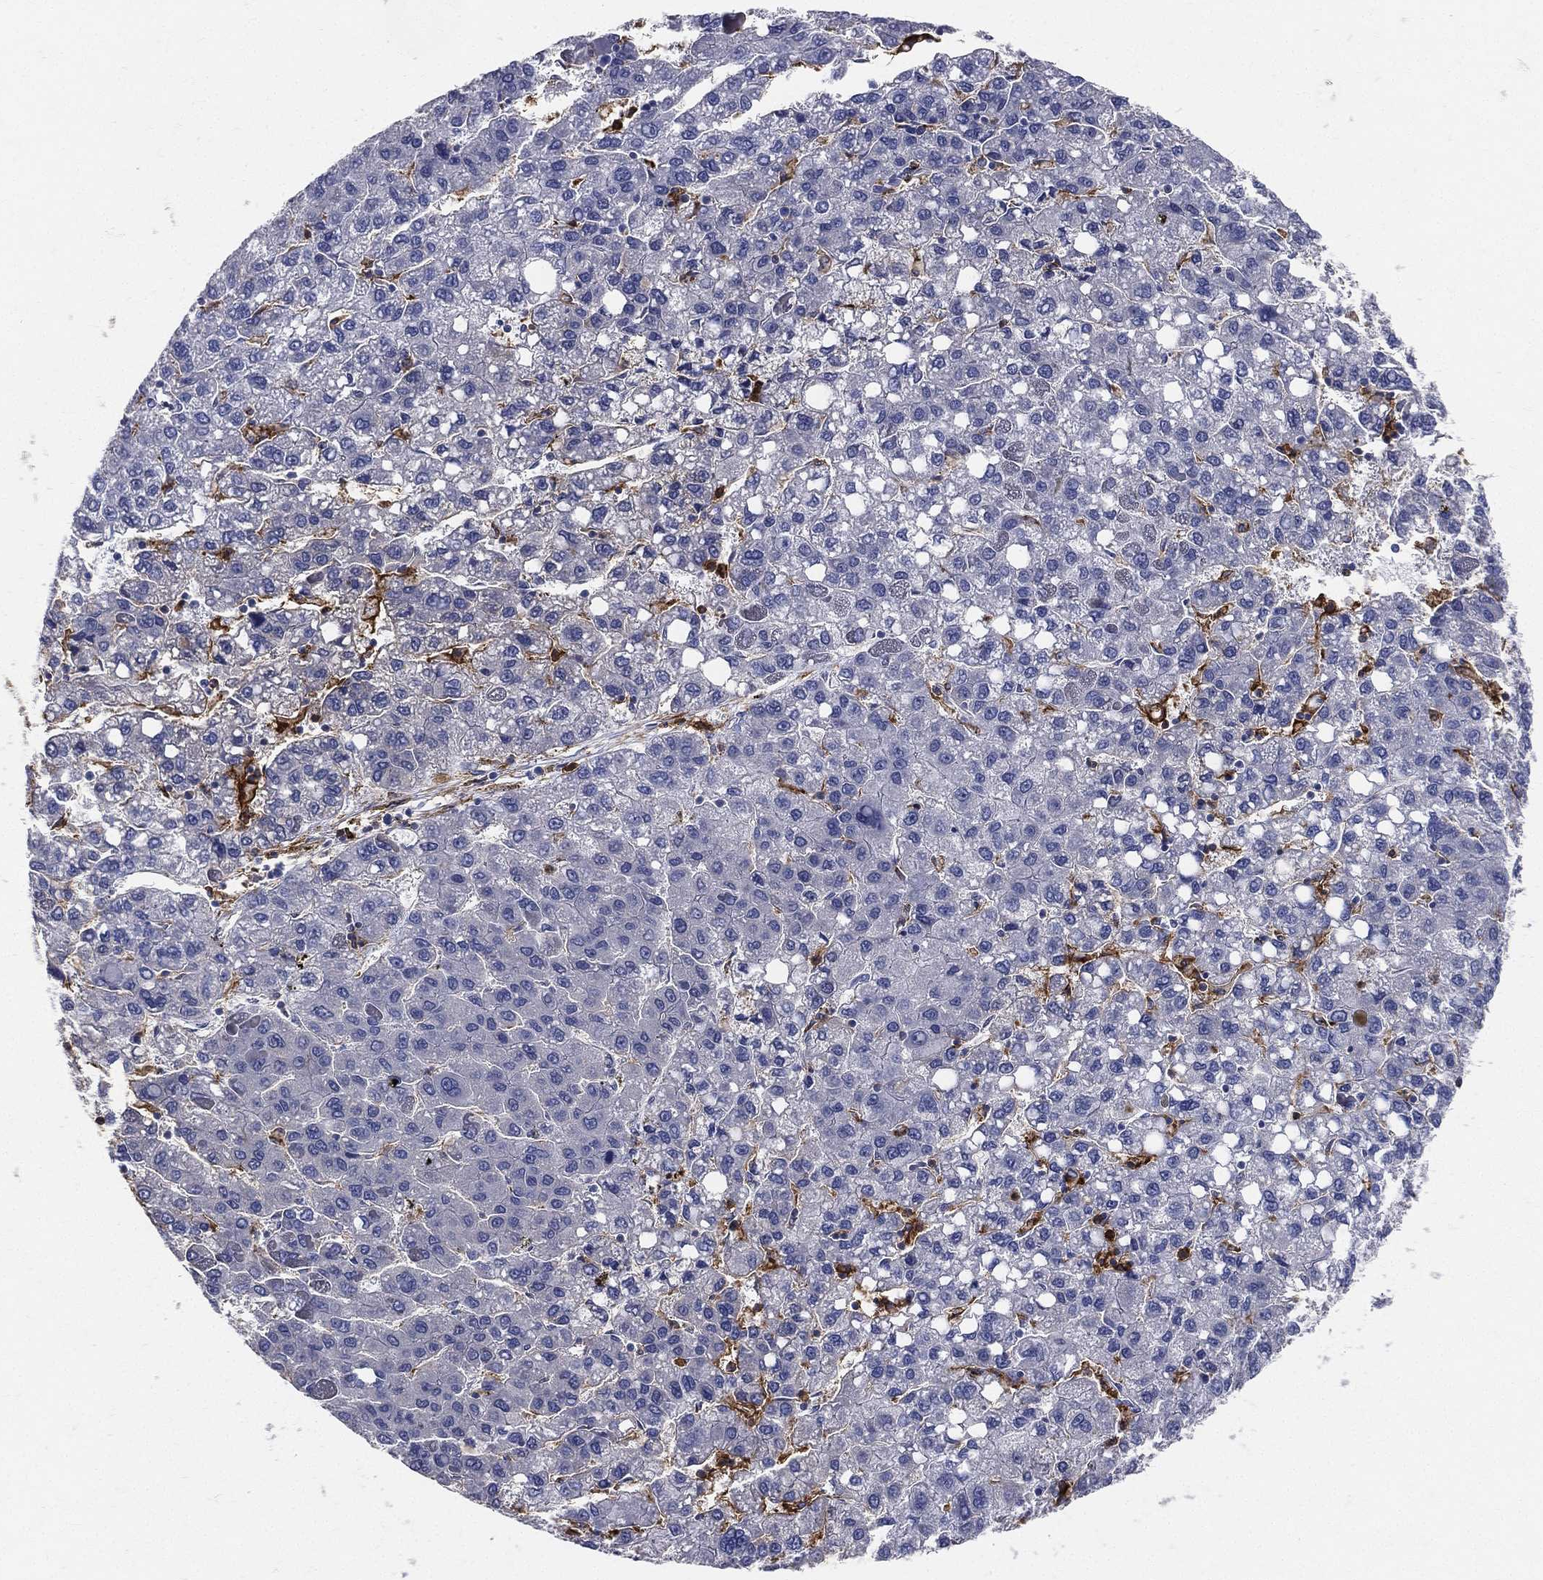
{"staining": {"intensity": "negative", "quantity": "none", "location": "none"}, "tissue": "liver cancer", "cell_type": "Tumor cells", "image_type": "cancer", "snomed": [{"axis": "morphology", "description": "Carcinoma, Hepatocellular, NOS"}, {"axis": "topography", "description": "Liver"}], "caption": "This image is of liver cancer (hepatocellular carcinoma) stained with immunohistochemistry to label a protein in brown with the nuclei are counter-stained blue. There is no expression in tumor cells. (DAB immunohistochemistry (IHC), high magnification).", "gene": "CD33", "patient": {"sex": "female", "age": 82}}